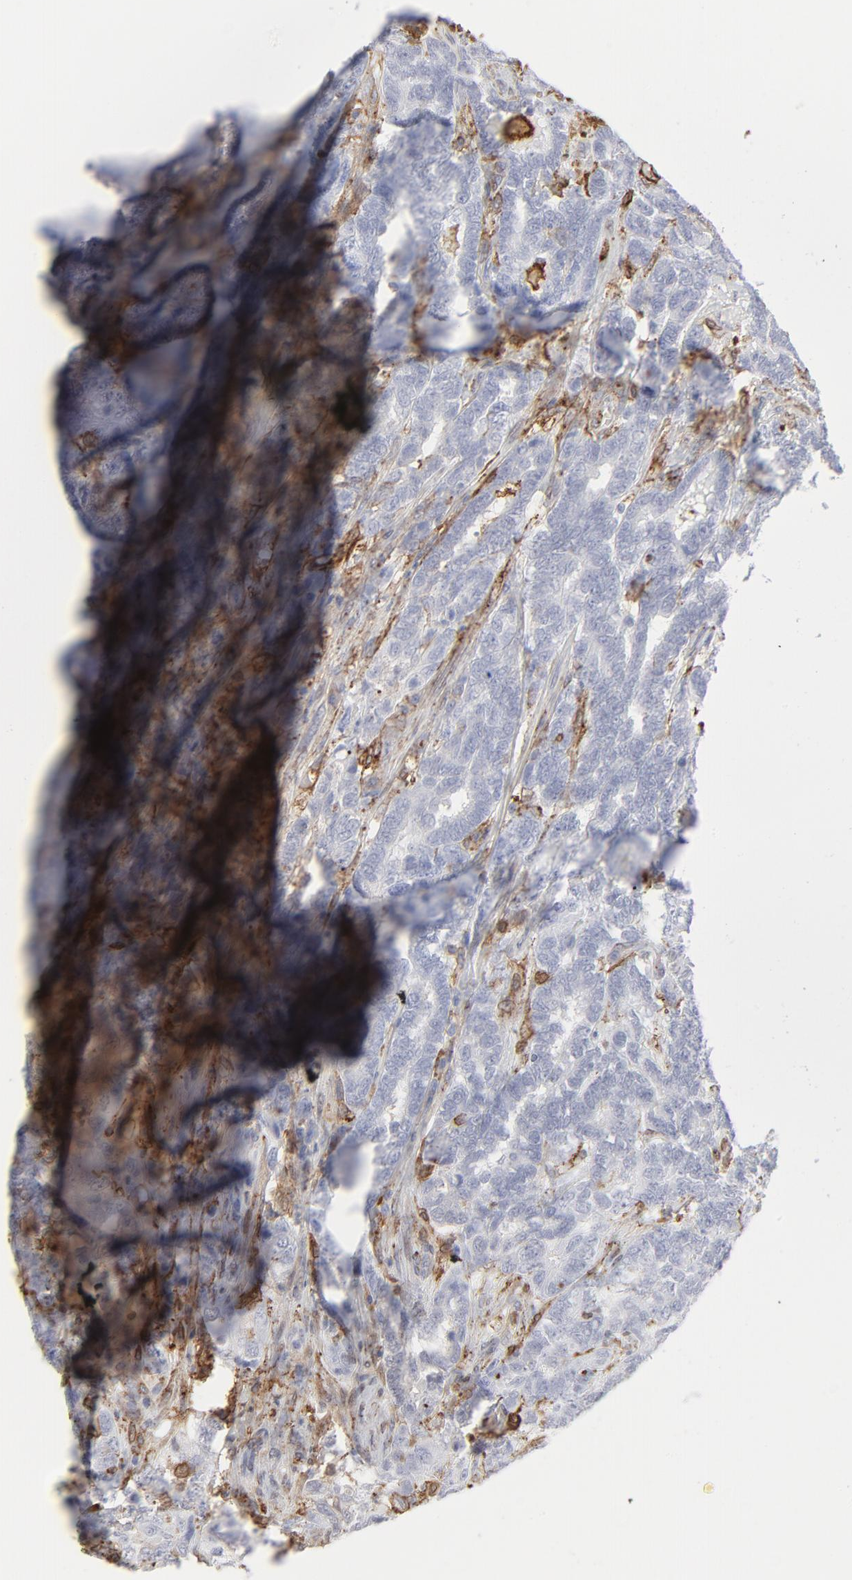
{"staining": {"intensity": "moderate", "quantity": "25%-75%", "location": "cytoplasmic/membranous"}, "tissue": "testis cancer", "cell_type": "Tumor cells", "image_type": "cancer", "snomed": [{"axis": "morphology", "description": "Carcinoma, Embryonal, NOS"}, {"axis": "topography", "description": "Testis"}], "caption": "Protein staining of embryonal carcinoma (testis) tissue demonstrates moderate cytoplasmic/membranous staining in about 25%-75% of tumor cells.", "gene": "ANXA5", "patient": {"sex": "male", "age": 26}}